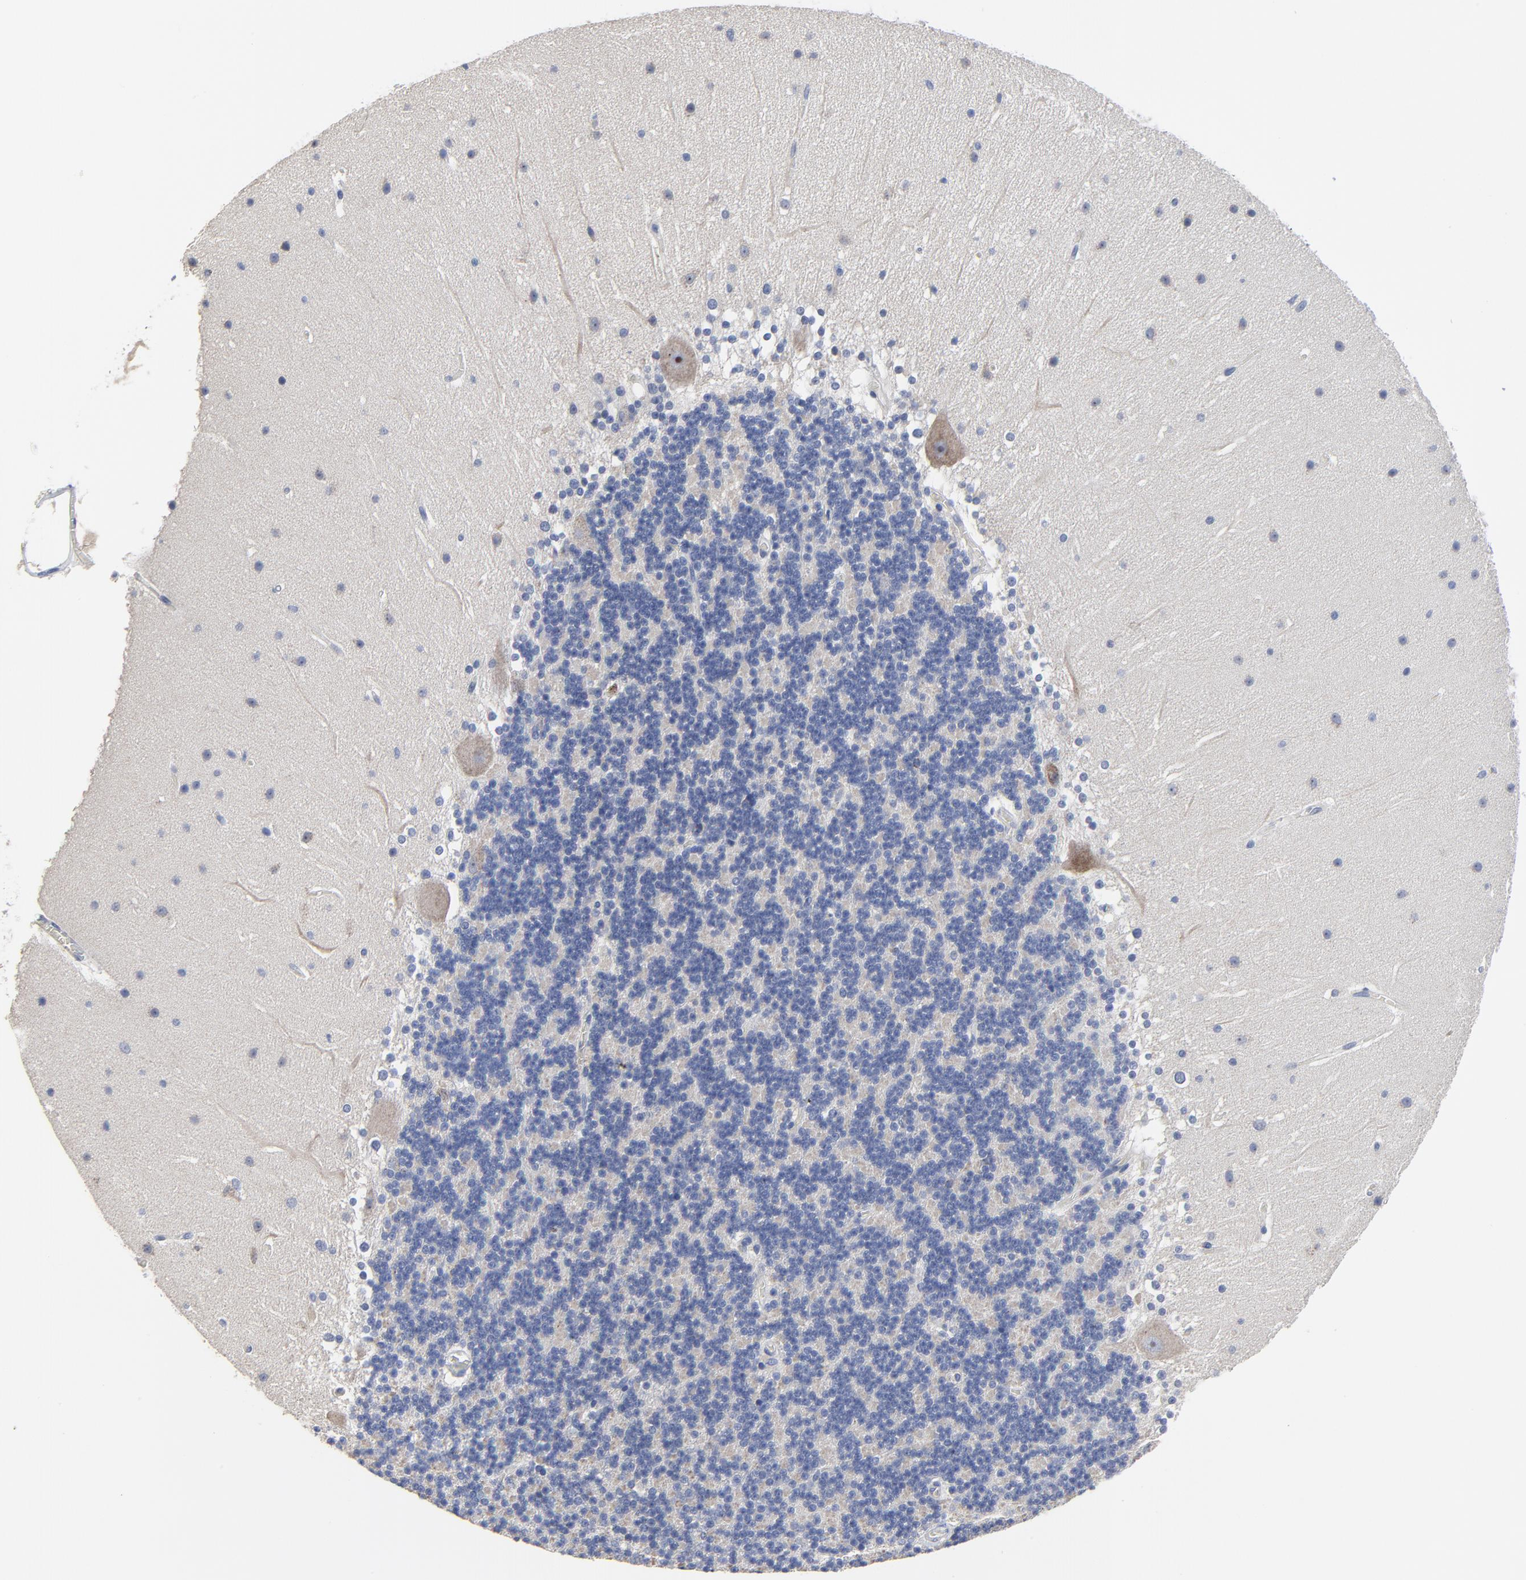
{"staining": {"intensity": "negative", "quantity": "none", "location": "none"}, "tissue": "cerebellum", "cell_type": "Cells in granular layer", "image_type": "normal", "snomed": [{"axis": "morphology", "description": "Normal tissue, NOS"}, {"axis": "topography", "description": "Cerebellum"}], "caption": "Immunohistochemical staining of normal cerebellum demonstrates no significant staining in cells in granular layer. Nuclei are stained in blue.", "gene": "DHRSX", "patient": {"sex": "female", "age": 19}}